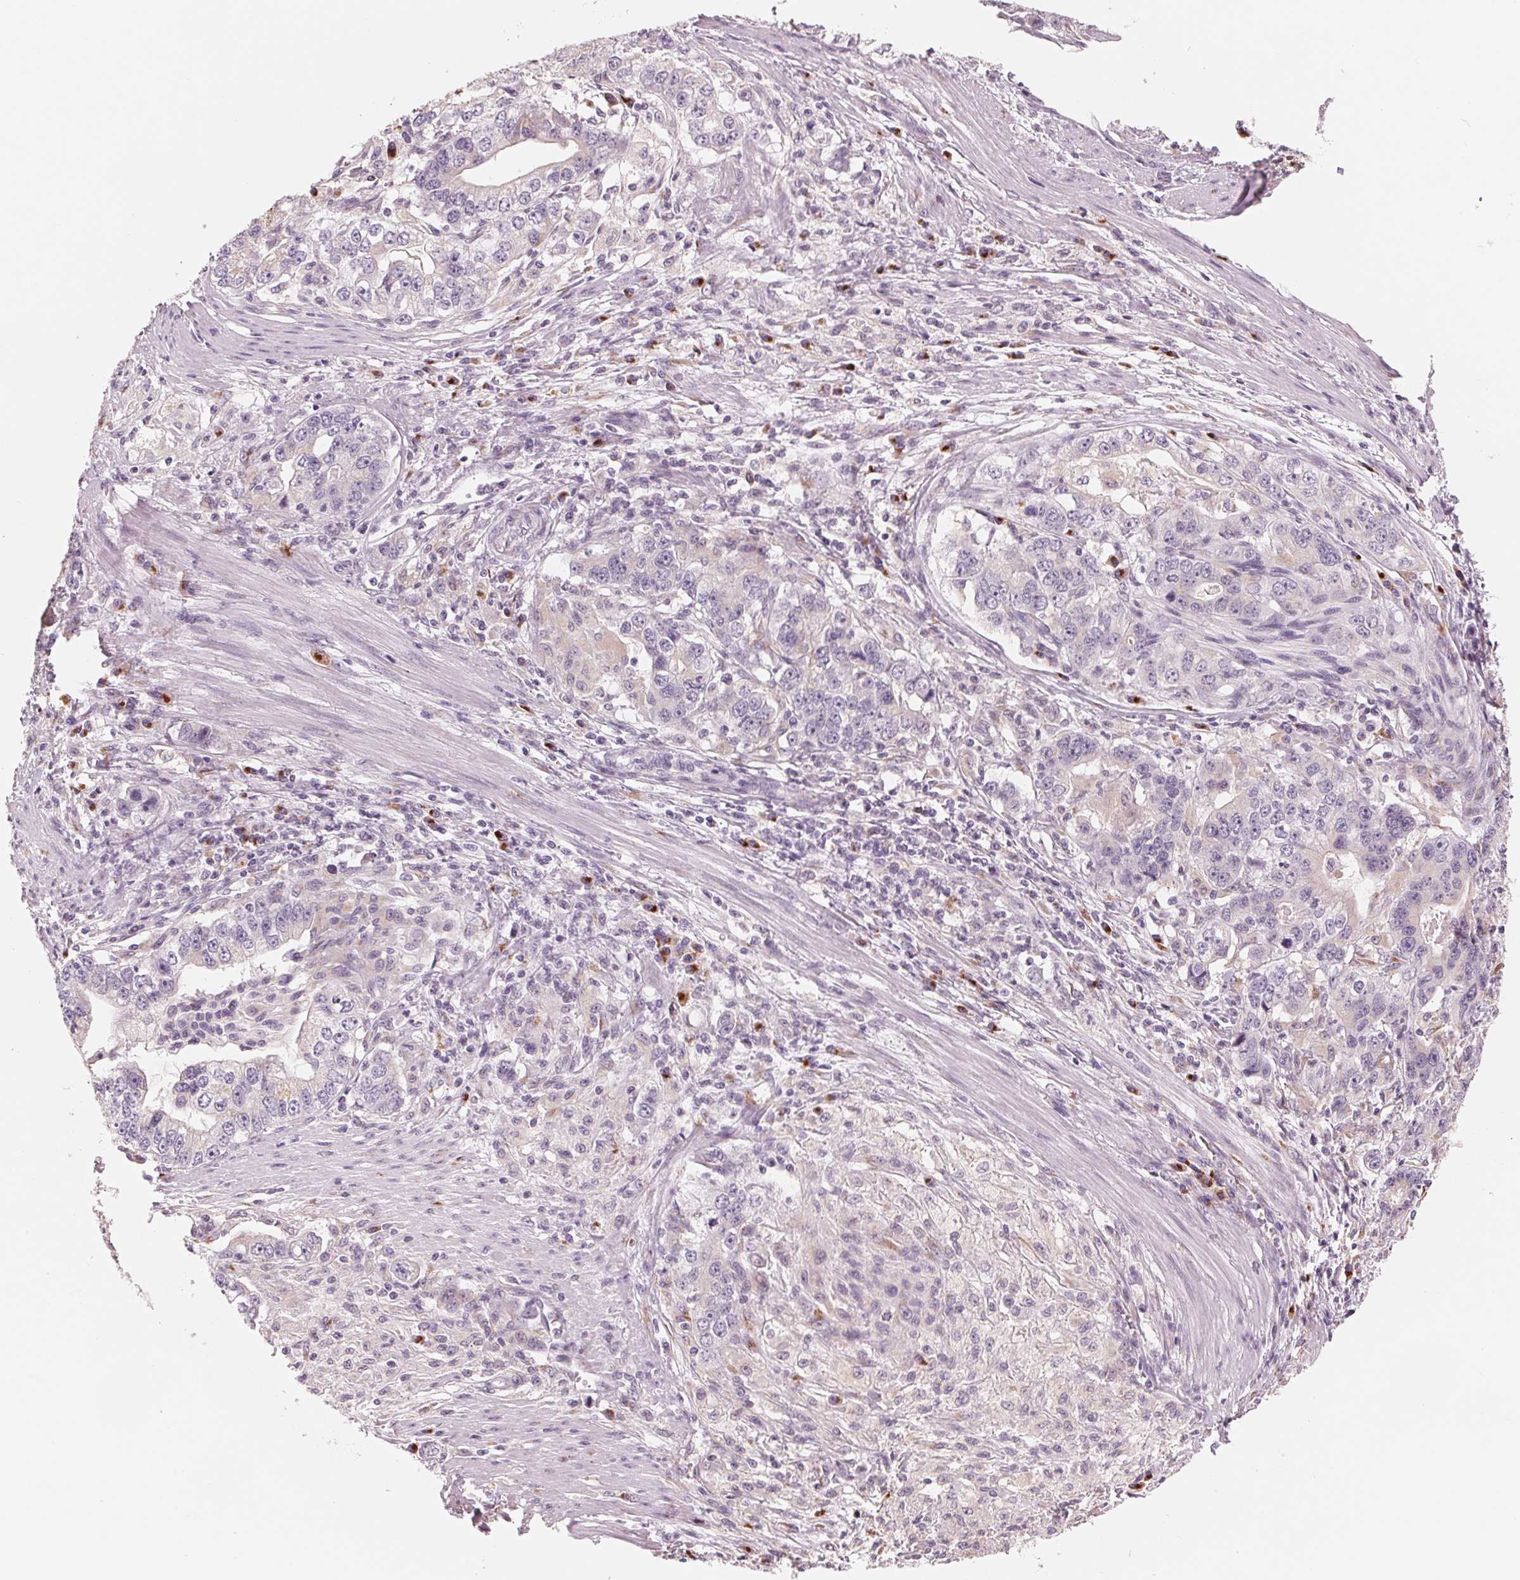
{"staining": {"intensity": "negative", "quantity": "none", "location": "none"}, "tissue": "stomach cancer", "cell_type": "Tumor cells", "image_type": "cancer", "snomed": [{"axis": "morphology", "description": "Adenocarcinoma, NOS"}, {"axis": "topography", "description": "Stomach, lower"}], "caption": "High magnification brightfield microscopy of stomach adenocarcinoma stained with DAB (3,3'-diaminobenzidine) (brown) and counterstained with hematoxylin (blue): tumor cells show no significant staining.", "gene": "IL9R", "patient": {"sex": "female", "age": 72}}